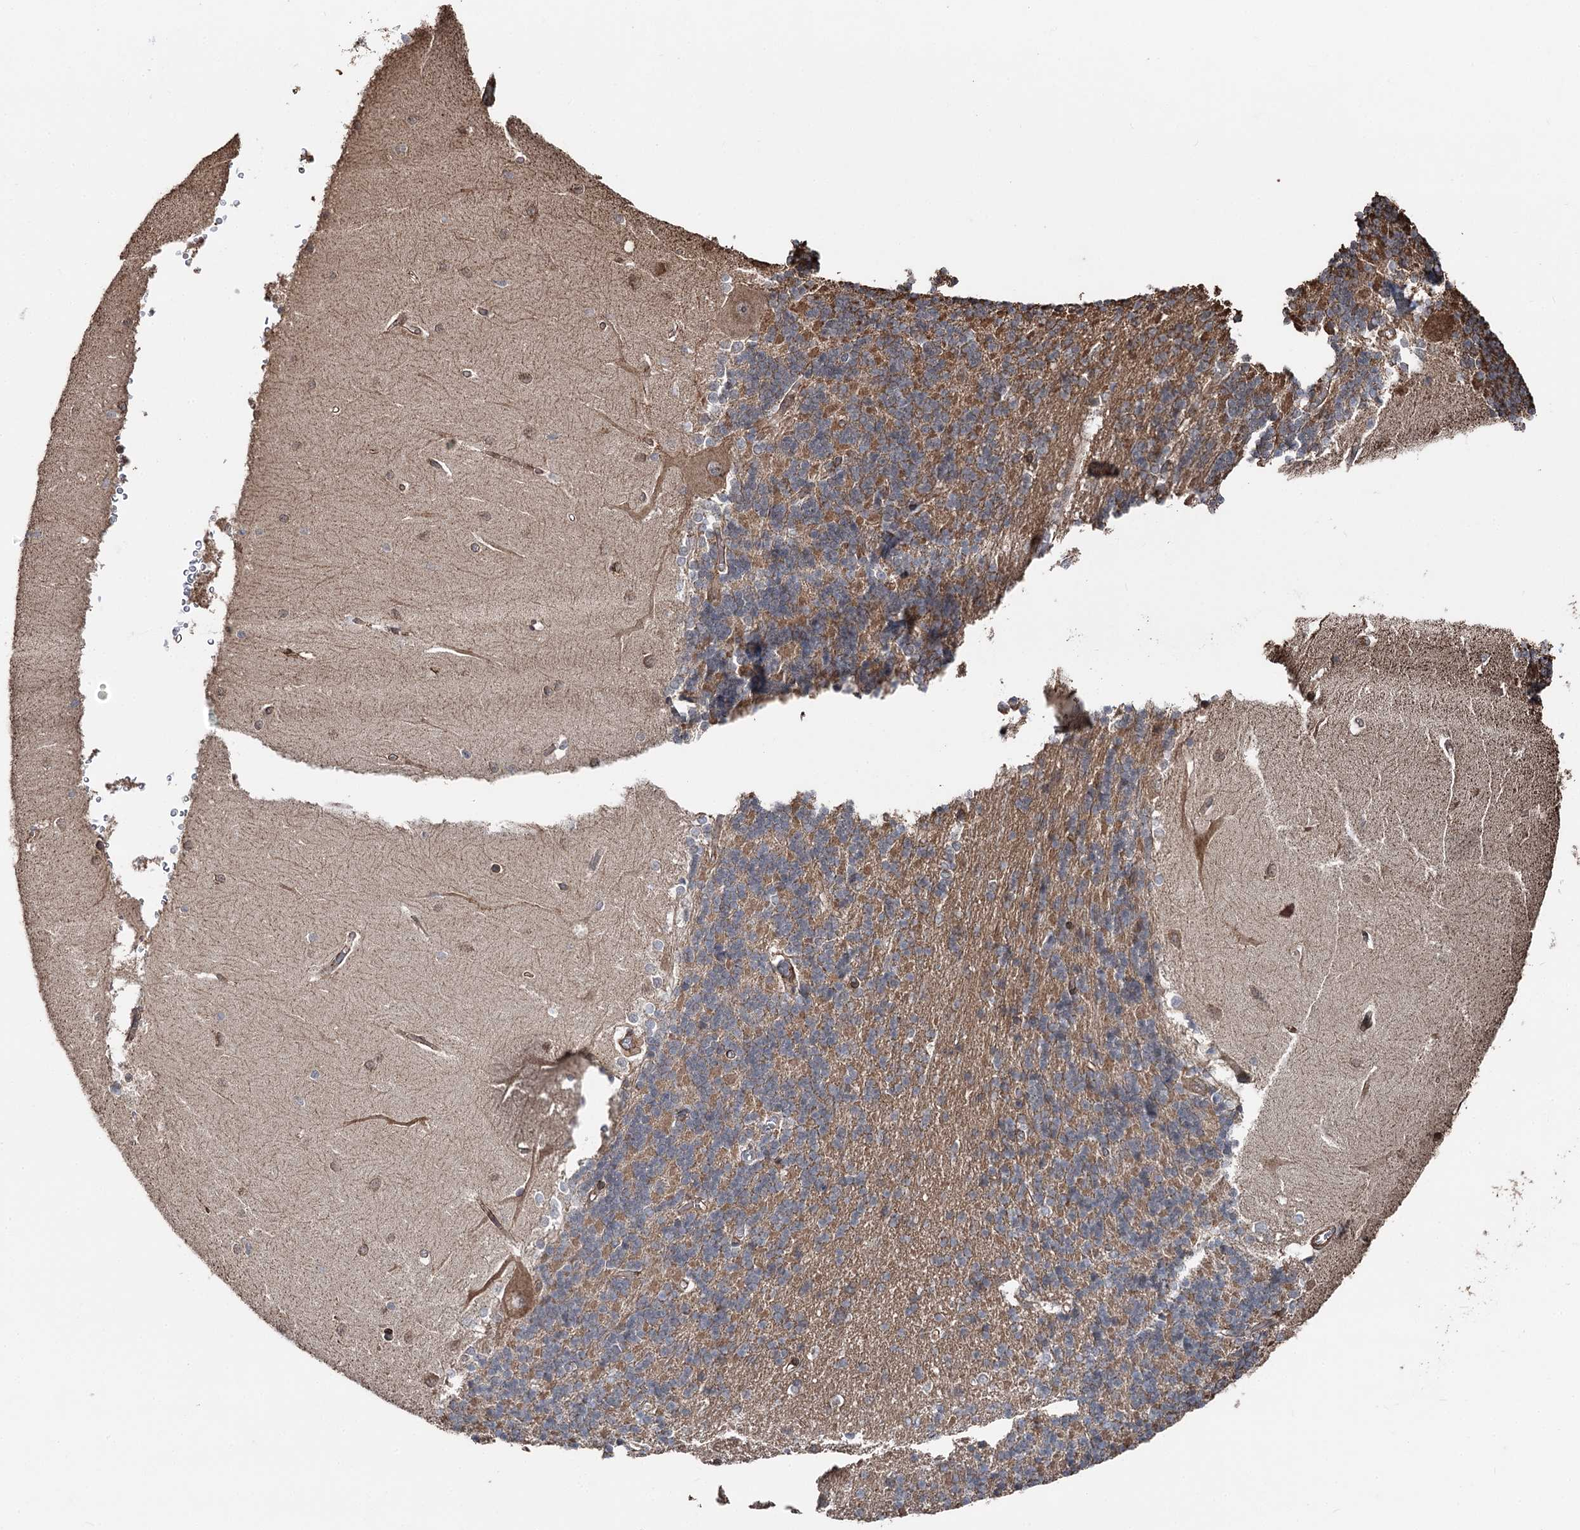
{"staining": {"intensity": "moderate", "quantity": ">75%", "location": "cytoplasmic/membranous"}, "tissue": "cerebellum", "cell_type": "Cells in granular layer", "image_type": "normal", "snomed": [{"axis": "morphology", "description": "Normal tissue, NOS"}, {"axis": "topography", "description": "Cerebellum"}], "caption": "Cerebellum stained with DAB IHC shows medium levels of moderate cytoplasmic/membranous positivity in about >75% of cells in granular layer. (IHC, brightfield microscopy, high magnification).", "gene": "ITFG2", "patient": {"sex": "male", "age": 37}}